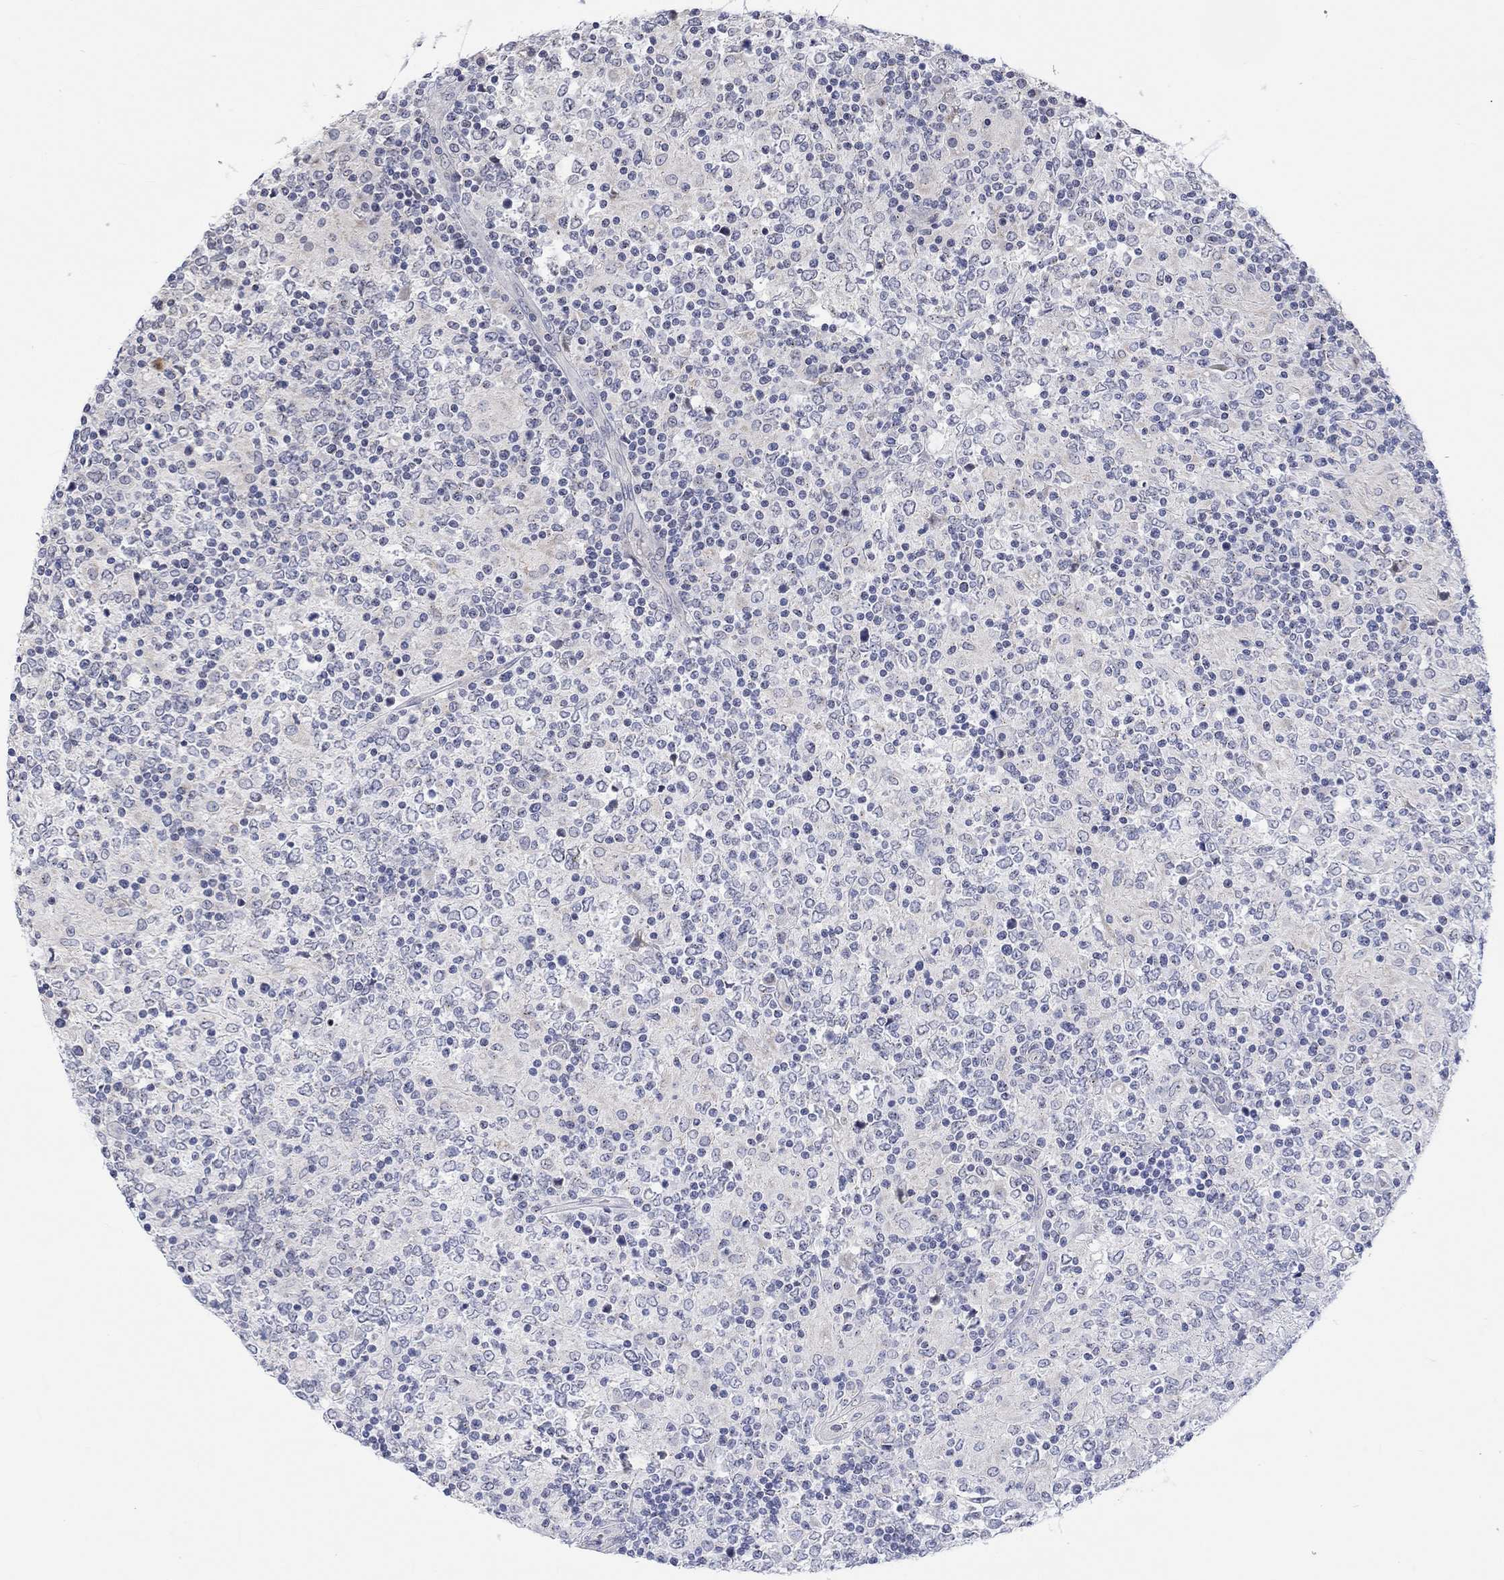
{"staining": {"intensity": "negative", "quantity": "none", "location": "none"}, "tissue": "lymphoma", "cell_type": "Tumor cells", "image_type": "cancer", "snomed": [{"axis": "morphology", "description": "Malignant lymphoma, non-Hodgkin's type, High grade"}, {"axis": "topography", "description": "Lymph node"}], "caption": "An immunohistochemistry (IHC) micrograph of high-grade malignant lymphoma, non-Hodgkin's type is shown. There is no staining in tumor cells of high-grade malignant lymphoma, non-Hodgkin's type.", "gene": "DCX", "patient": {"sex": "female", "age": 84}}